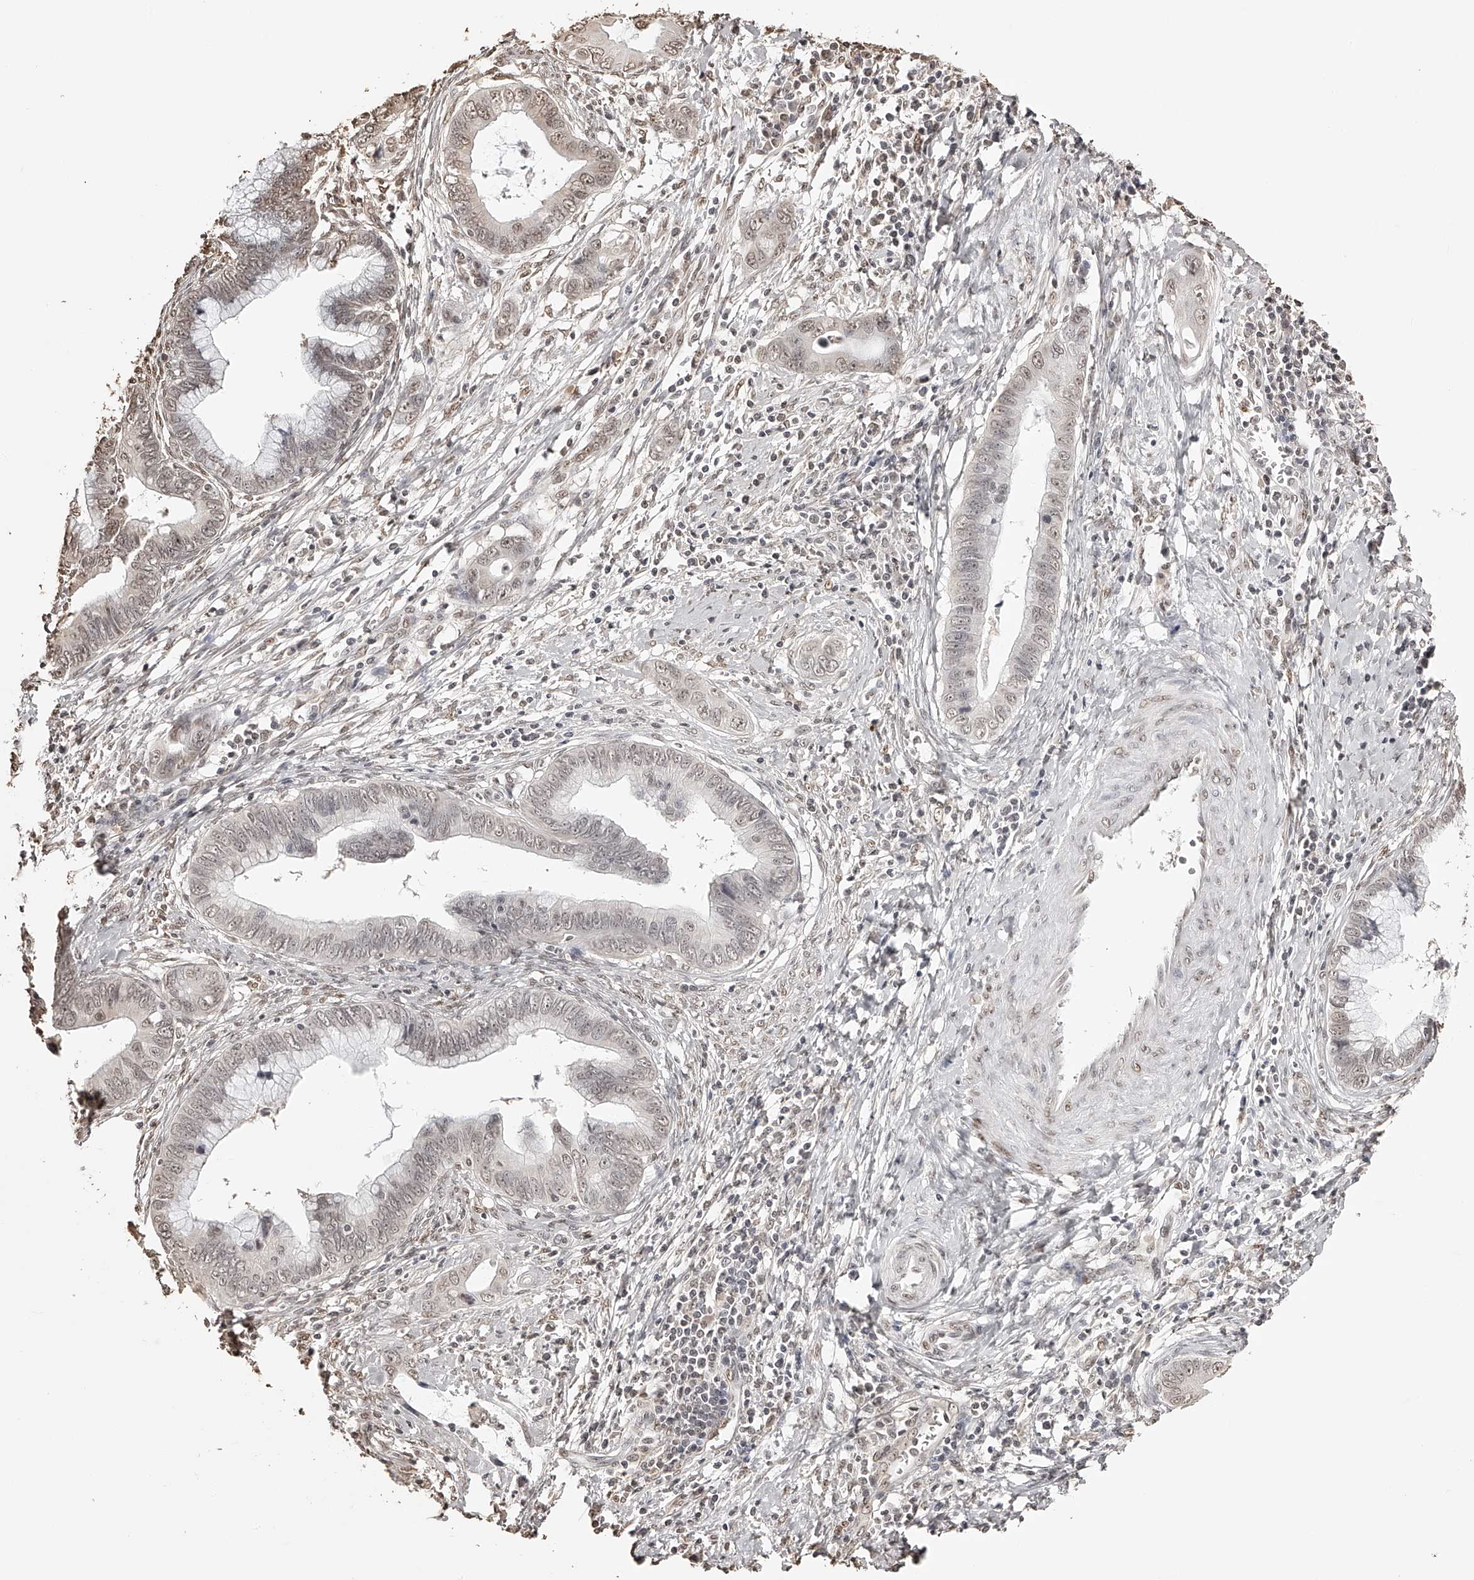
{"staining": {"intensity": "weak", "quantity": "25%-75%", "location": "nuclear"}, "tissue": "cervical cancer", "cell_type": "Tumor cells", "image_type": "cancer", "snomed": [{"axis": "morphology", "description": "Adenocarcinoma, NOS"}, {"axis": "topography", "description": "Cervix"}], "caption": "Immunohistochemistry of human cervical cancer (adenocarcinoma) reveals low levels of weak nuclear staining in about 25%-75% of tumor cells. The staining is performed using DAB brown chromogen to label protein expression. The nuclei are counter-stained blue using hematoxylin.", "gene": "ZNF503", "patient": {"sex": "female", "age": 44}}